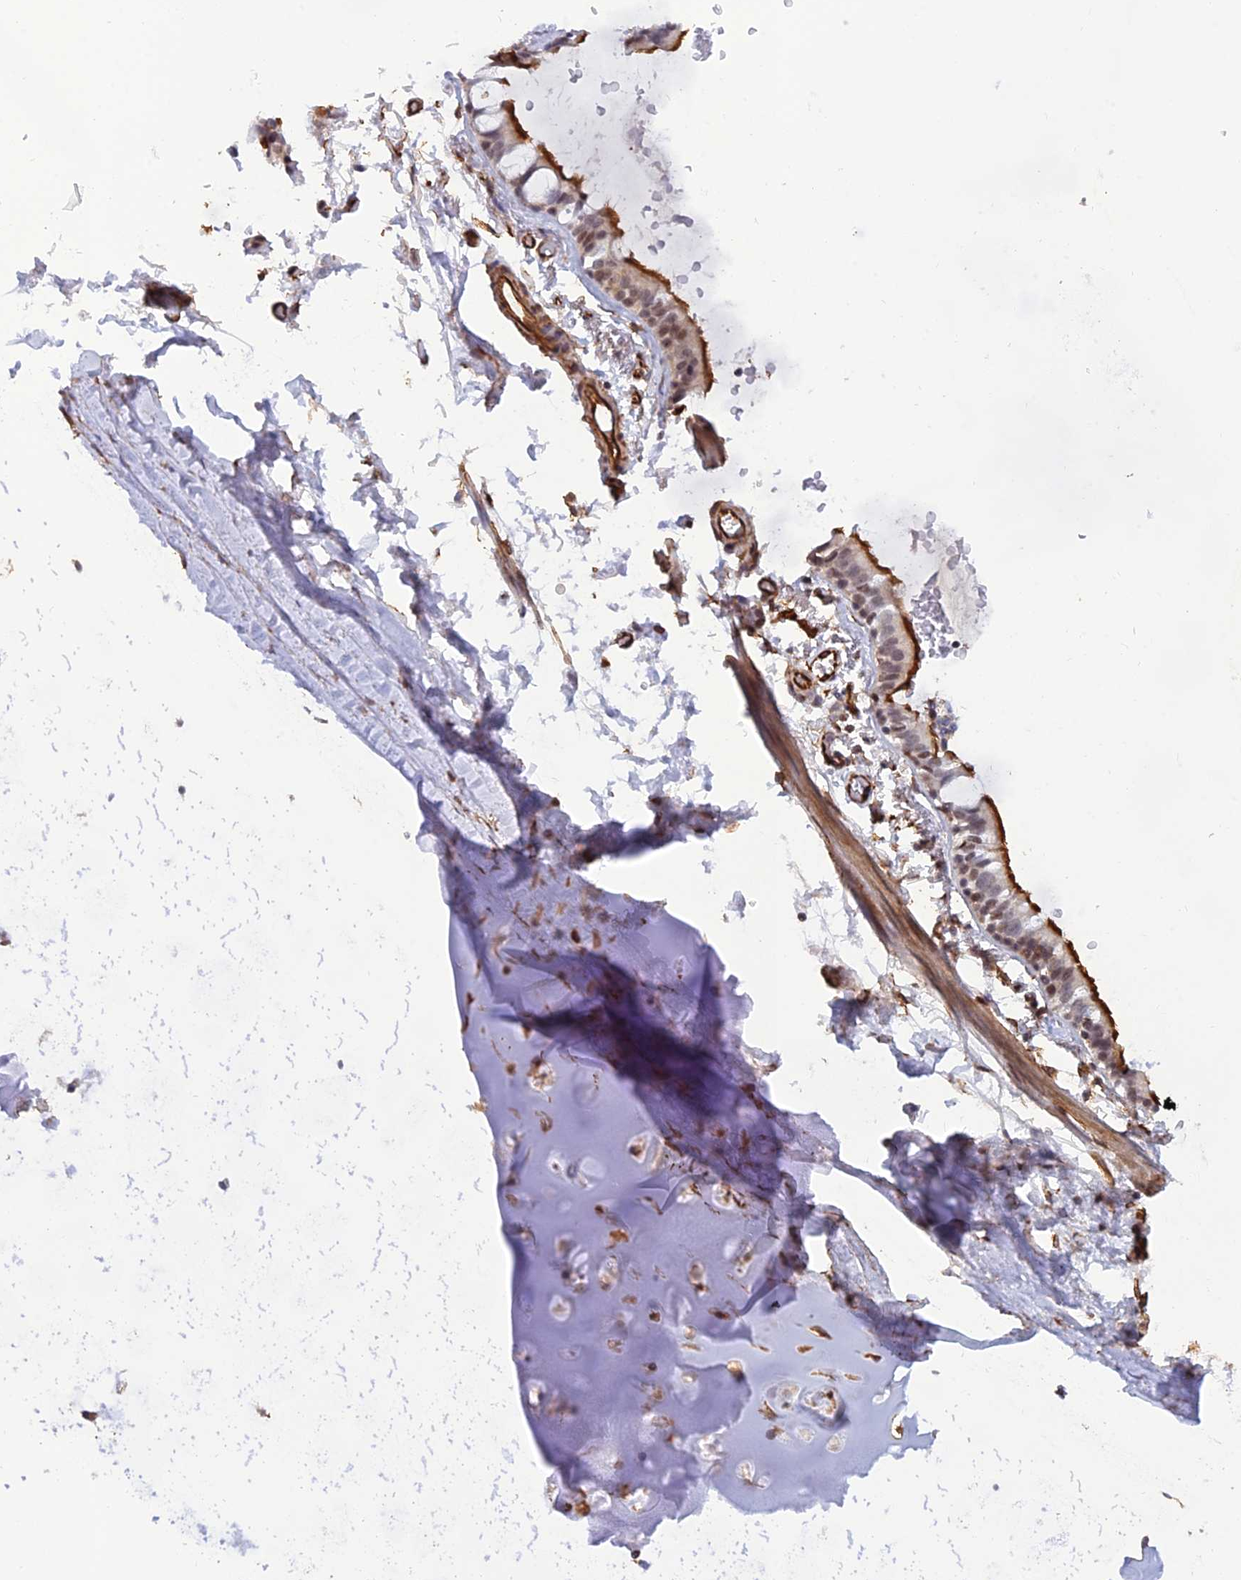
{"staining": {"intensity": "moderate", "quantity": ">75%", "location": "cytoplasmic/membranous"}, "tissue": "adipose tissue", "cell_type": "Adipocytes", "image_type": "normal", "snomed": [{"axis": "morphology", "description": "Normal tissue, NOS"}, {"axis": "topography", "description": "Lymph node"}, {"axis": "topography", "description": "Bronchus"}], "caption": "Moderate cytoplasmic/membranous protein expression is seen in approximately >75% of adipocytes in adipose tissue.", "gene": "PAGR1", "patient": {"sex": "male", "age": 63}}